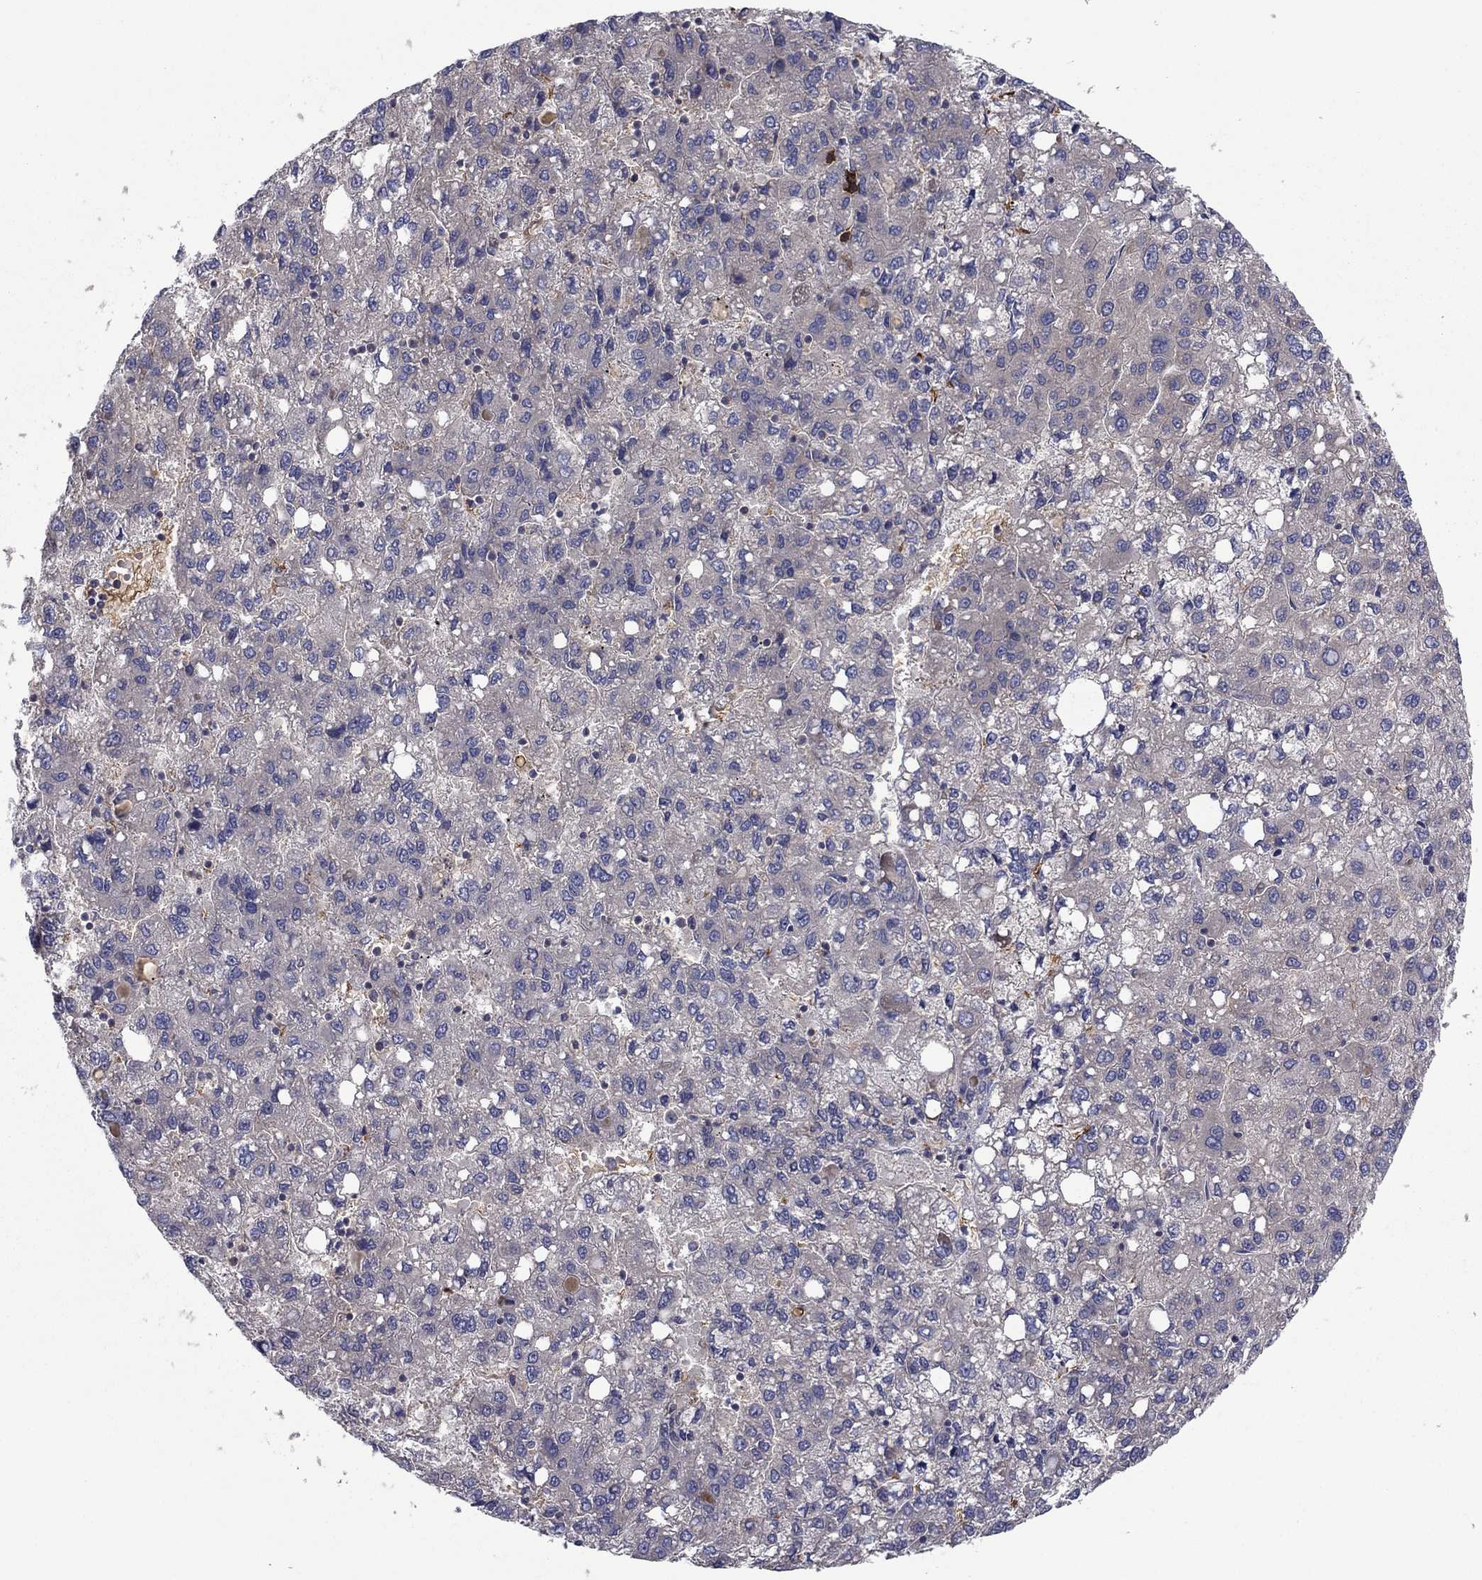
{"staining": {"intensity": "negative", "quantity": "none", "location": "none"}, "tissue": "liver cancer", "cell_type": "Tumor cells", "image_type": "cancer", "snomed": [{"axis": "morphology", "description": "Carcinoma, Hepatocellular, NOS"}, {"axis": "topography", "description": "Liver"}], "caption": "A histopathology image of liver hepatocellular carcinoma stained for a protein demonstrates no brown staining in tumor cells.", "gene": "RNF123", "patient": {"sex": "female", "age": 82}}